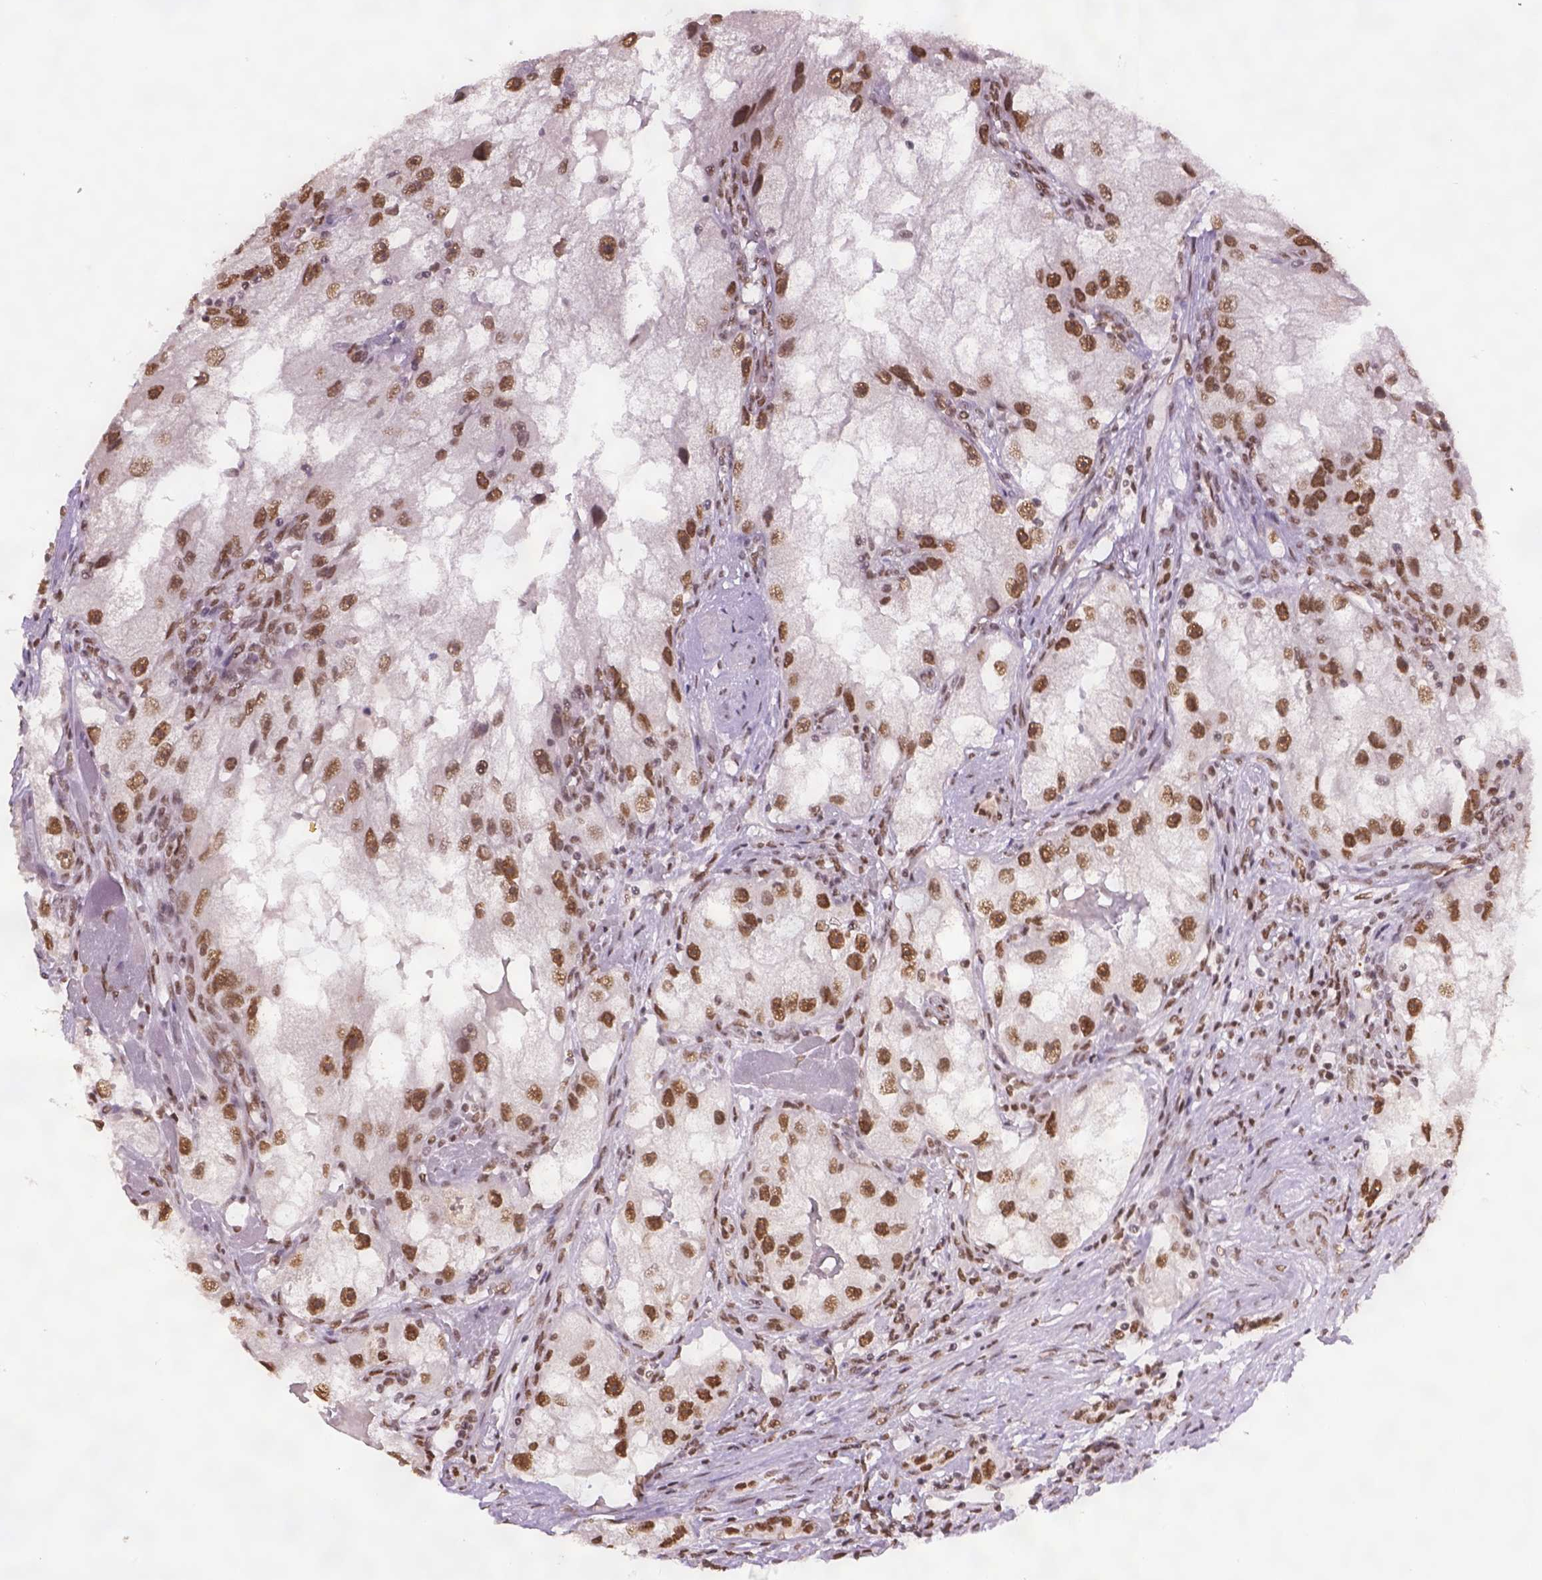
{"staining": {"intensity": "moderate", "quantity": ">75%", "location": "nuclear"}, "tissue": "renal cancer", "cell_type": "Tumor cells", "image_type": "cancer", "snomed": [{"axis": "morphology", "description": "Adenocarcinoma, NOS"}, {"axis": "topography", "description": "Kidney"}], "caption": "Immunohistochemical staining of renal adenocarcinoma demonstrates moderate nuclear protein positivity in approximately >75% of tumor cells.", "gene": "FANCE", "patient": {"sex": "male", "age": 63}}